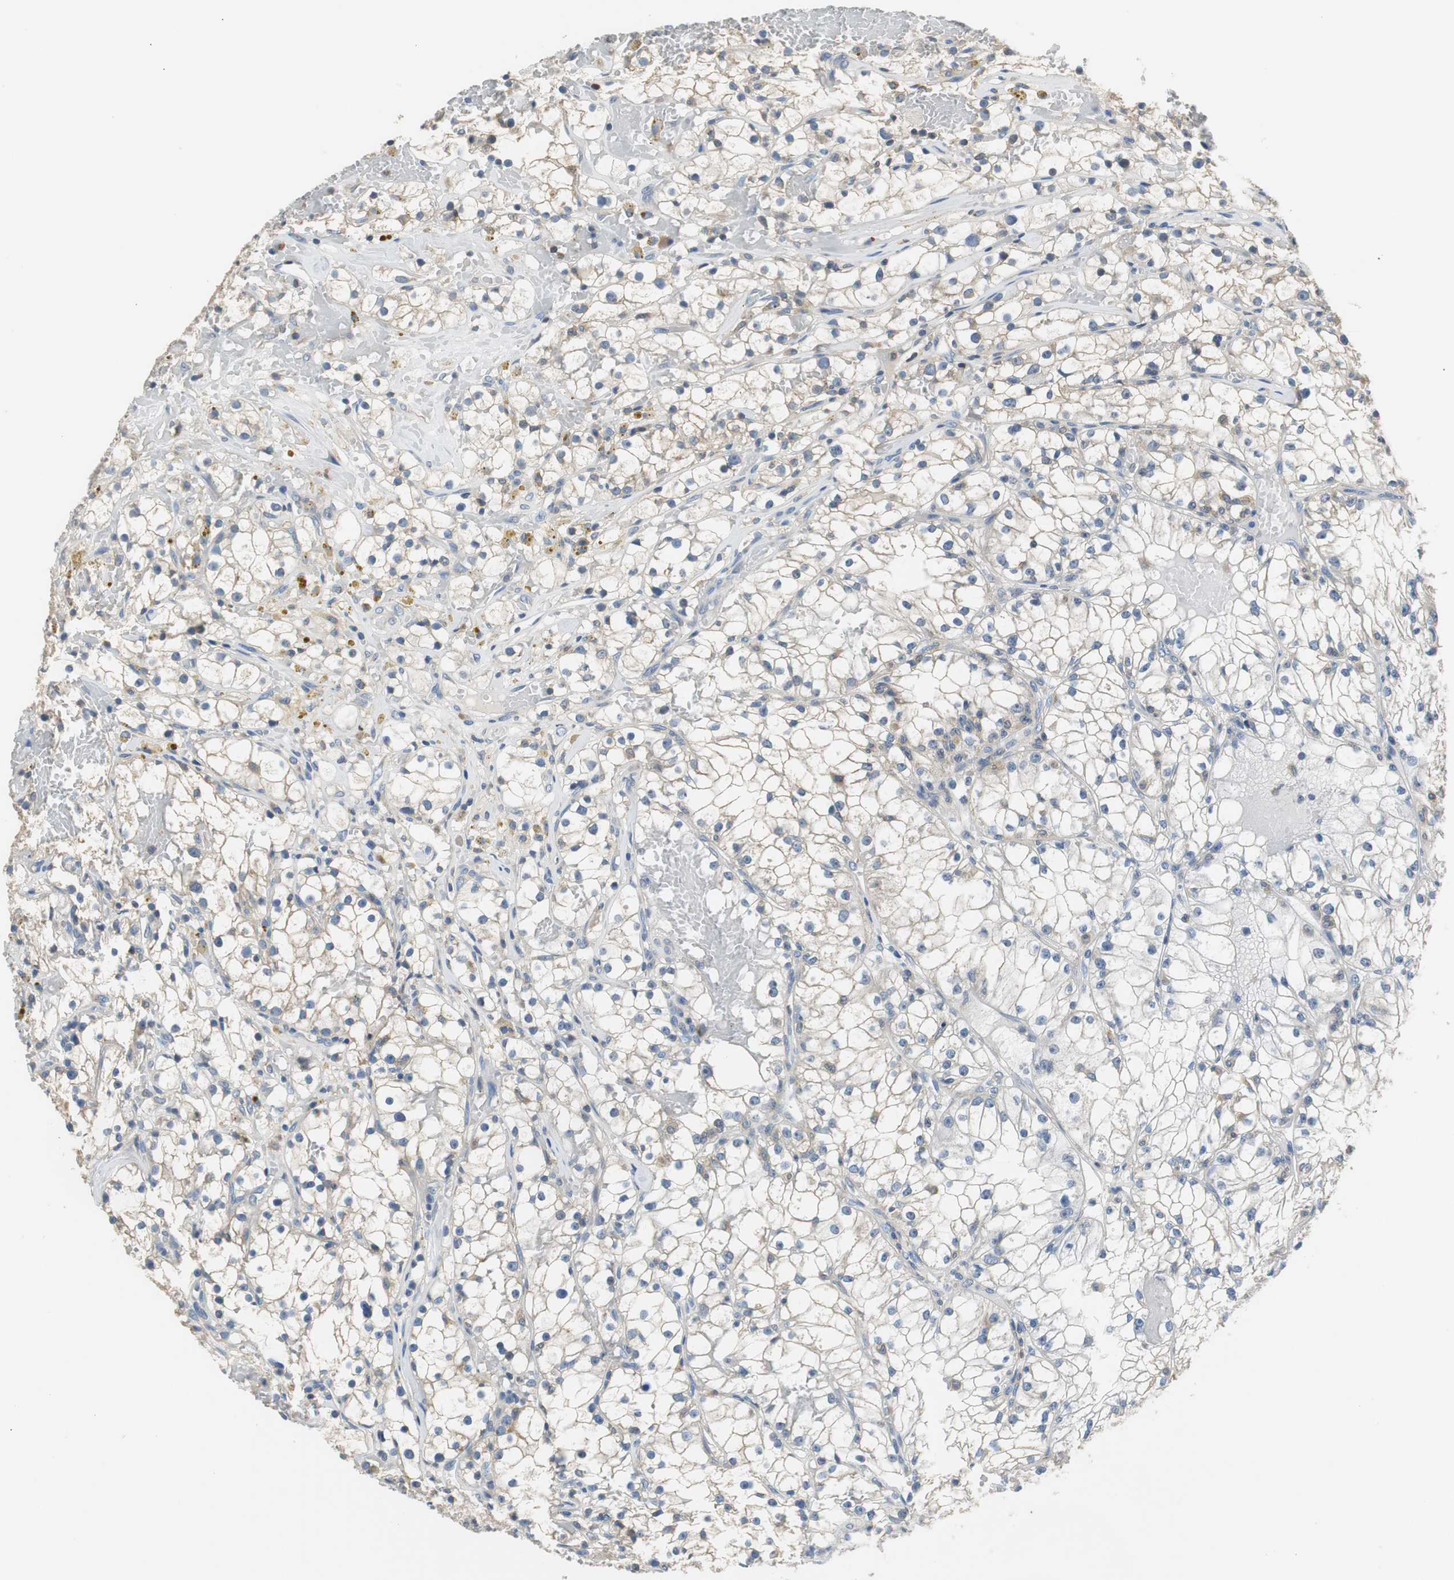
{"staining": {"intensity": "weak", "quantity": "25%-75%", "location": "cytoplasmic/membranous"}, "tissue": "renal cancer", "cell_type": "Tumor cells", "image_type": "cancer", "snomed": [{"axis": "morphology", "description": "Adenocarcinoma, NOS"}, {"axis": "topography", "description": "Kidney"}], "caption": "The immunohistochemical stain highlights weak cytoplasmic/membranous staining in tumor cells of renal cancer tissue. (Brightfield microscopy of DAB IHC at high magnification).", "gene": "PRKCA", "patient": {"sex": "male", "age": 56}}